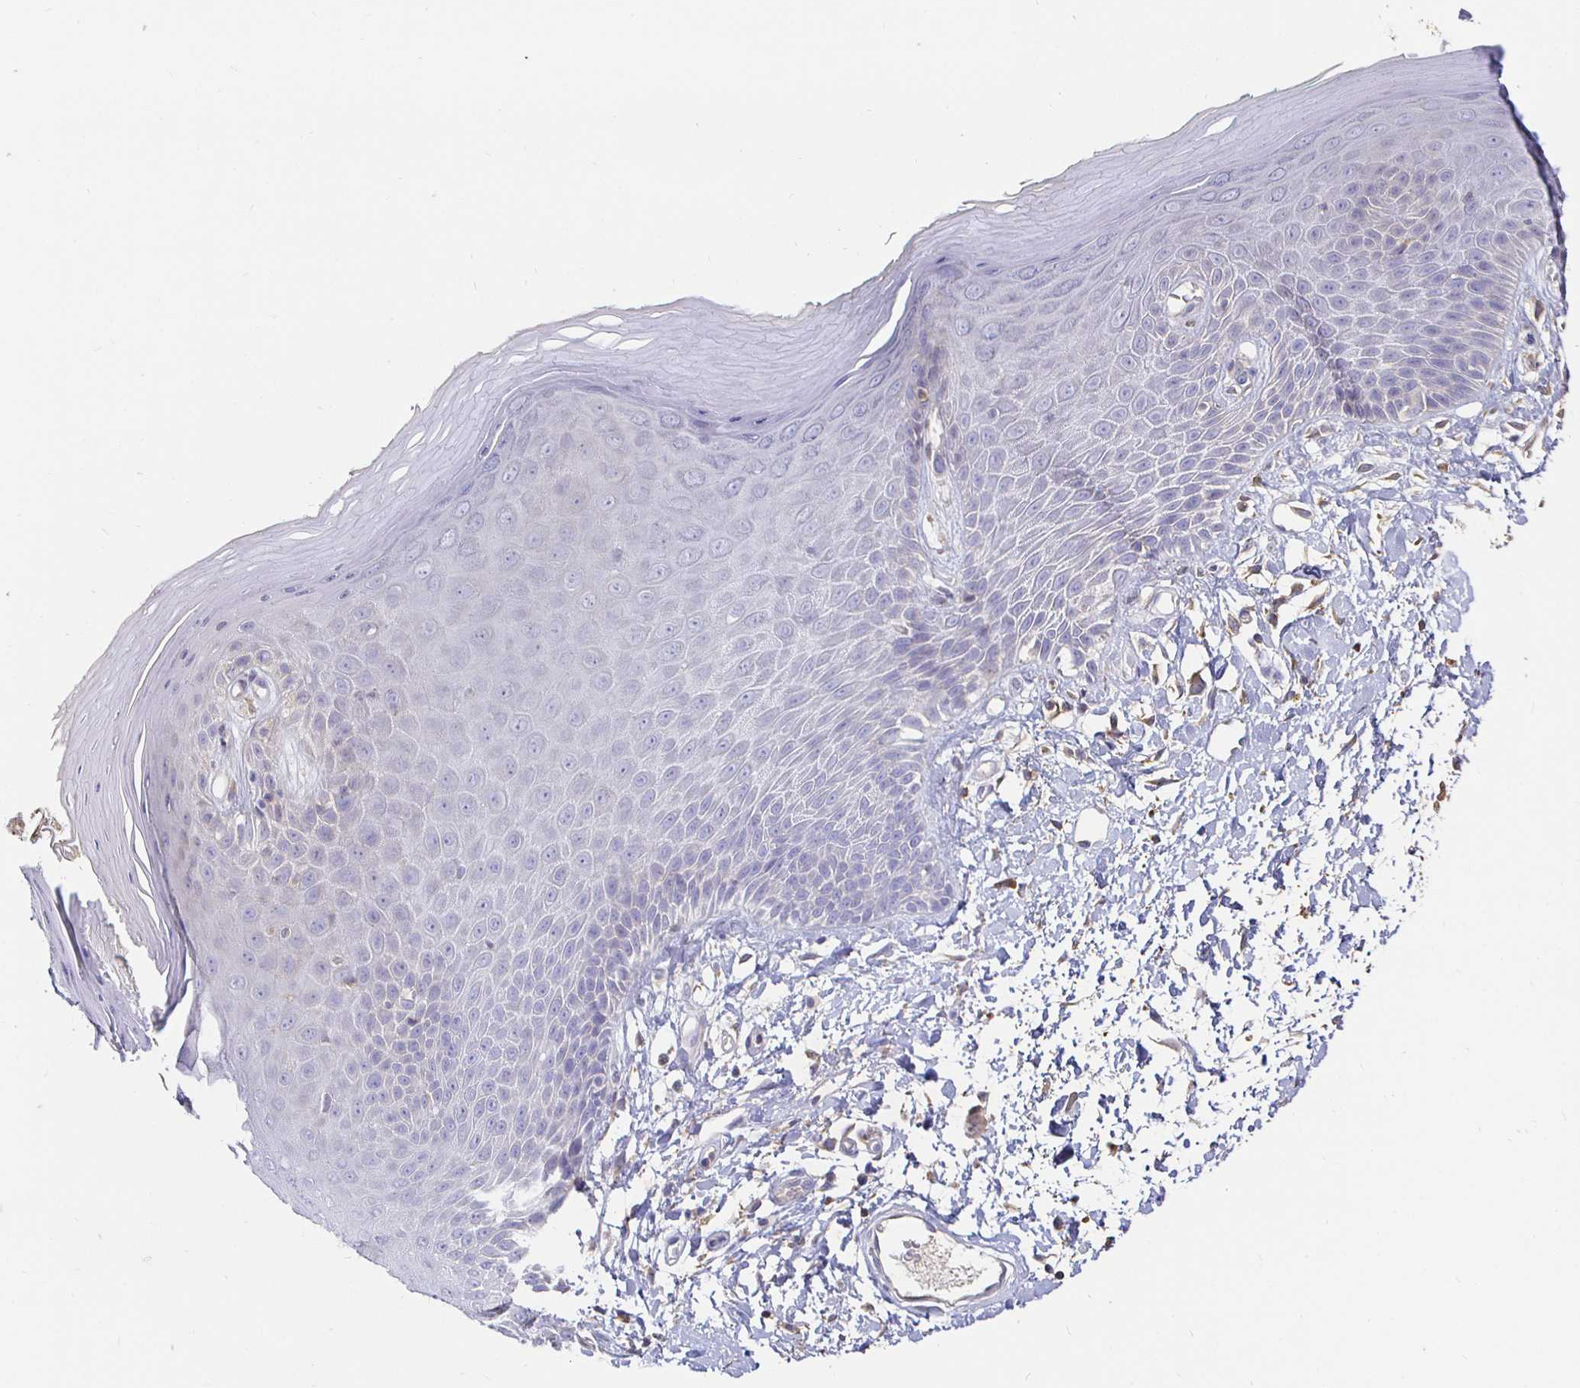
{"staining": {"intensity": "negative", "quantity": "none", "location": "none"}, "tissue": "skin", "cell_type": "Epidermal cells", "image_type": "normal", "snomed": [{"axis": "morphology", "description": "Normal tissue, NOS"}, {"axis": "topography", "description": "Anal"}, {"axis": "topography", "description": "Peripheral nerve tissue"}], "caption": "An image of human skin is negative for staining in epidermal cells. (DAB (3,3'-diaminobenzidine) immunohistochemistry (IHC) with hematoxylin counter stain).", "gene": "CXCR3", "patient": {"sex": "male", "age": 78}}